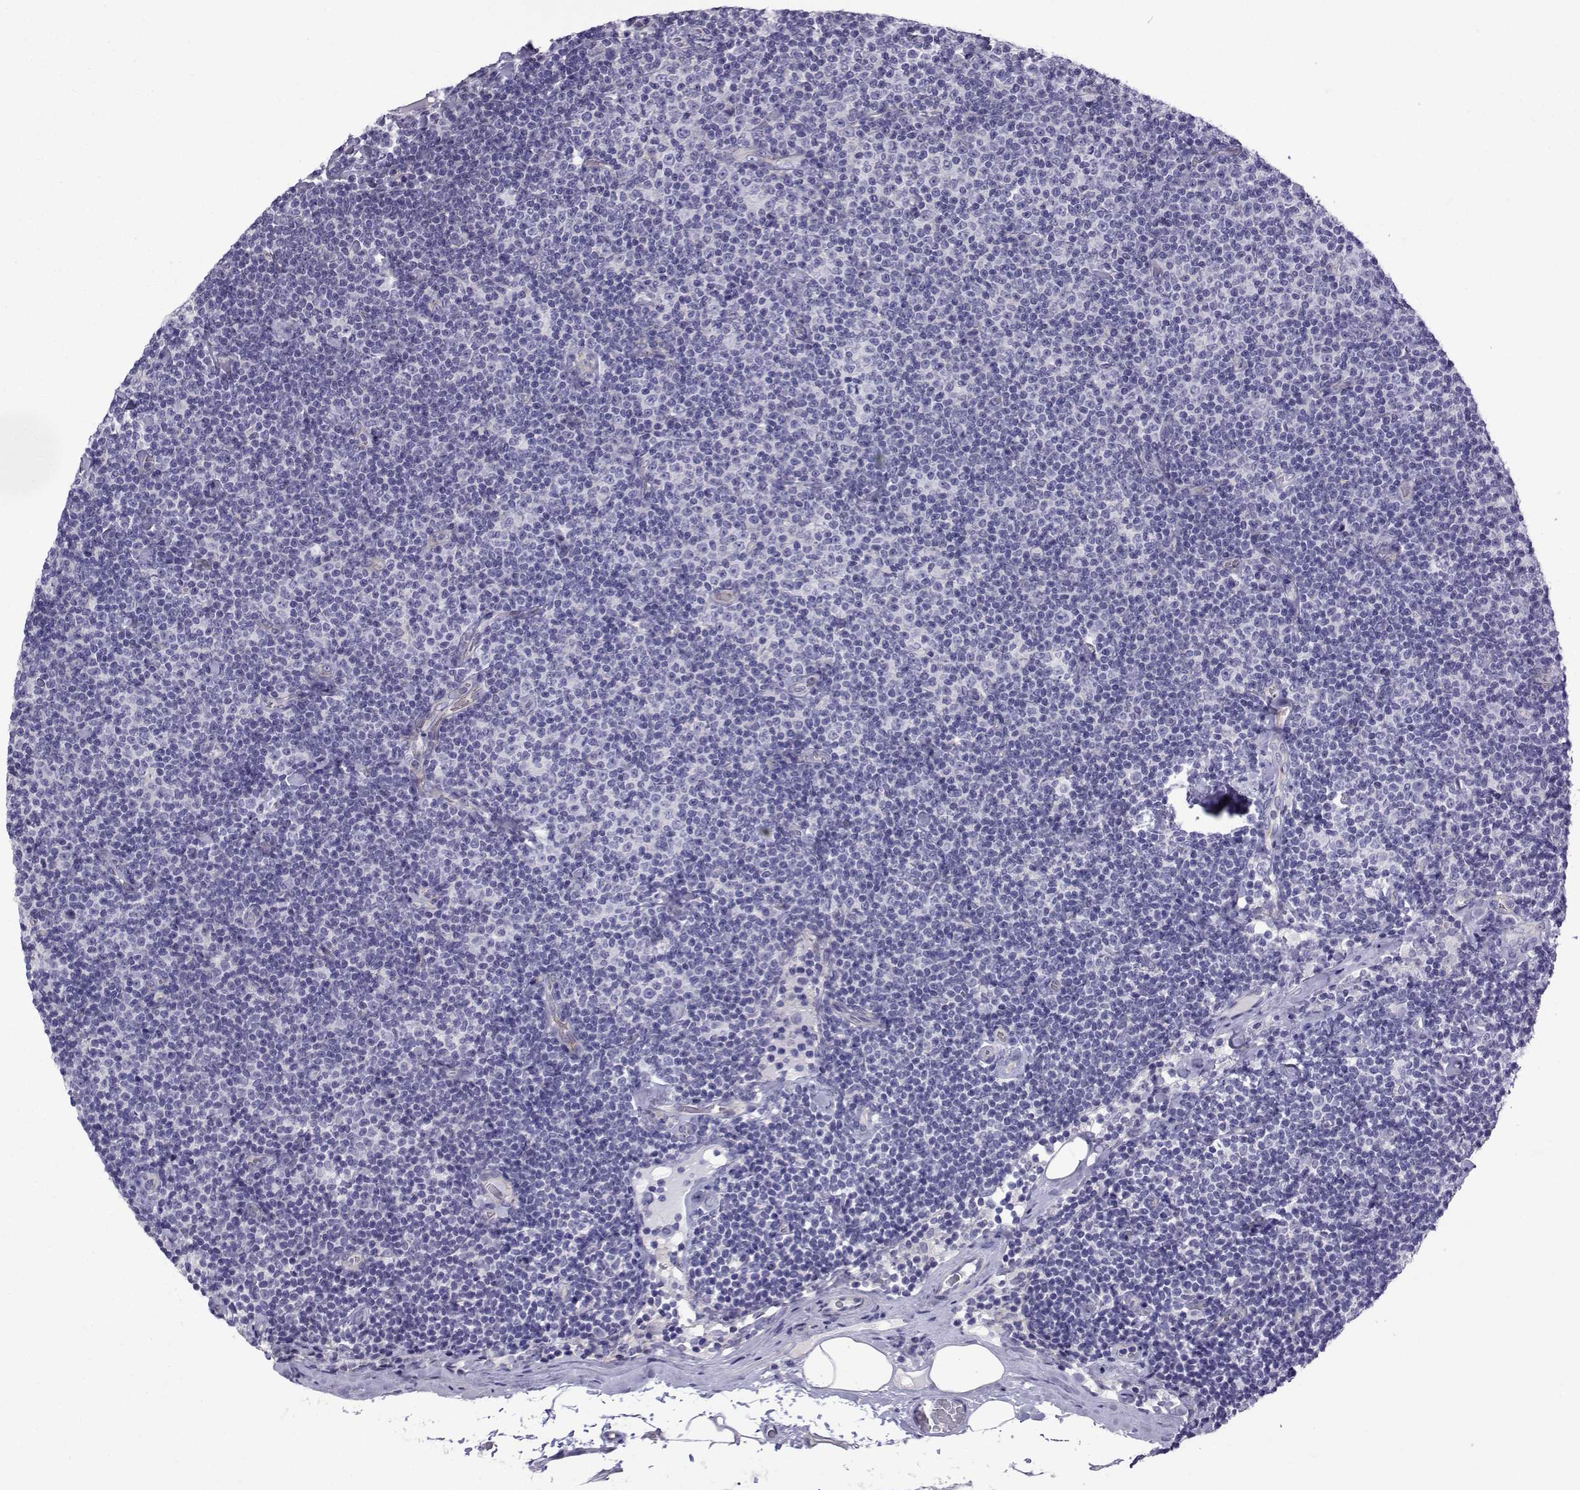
{"staining": {"intensity": "negative", "quantity": "none", "location": "none"}, "tissue": "lymphoma", "cell_type": "Tumor cells", "image_type": "cancer", "snomed": [{"axis": "morphology", "description": "Malignant lymphoma, non-Hodgkin's type, Low grade"}, {"axis": "topography", "description": "Lymph node"}], "caption": "Protein analysis of low-grade malignant lymphoma, non-Hodgkin's type shows no significant staining in tumor cells.", "gene": "CFAP70", "patient": {"sex": "male", "age": 81}}